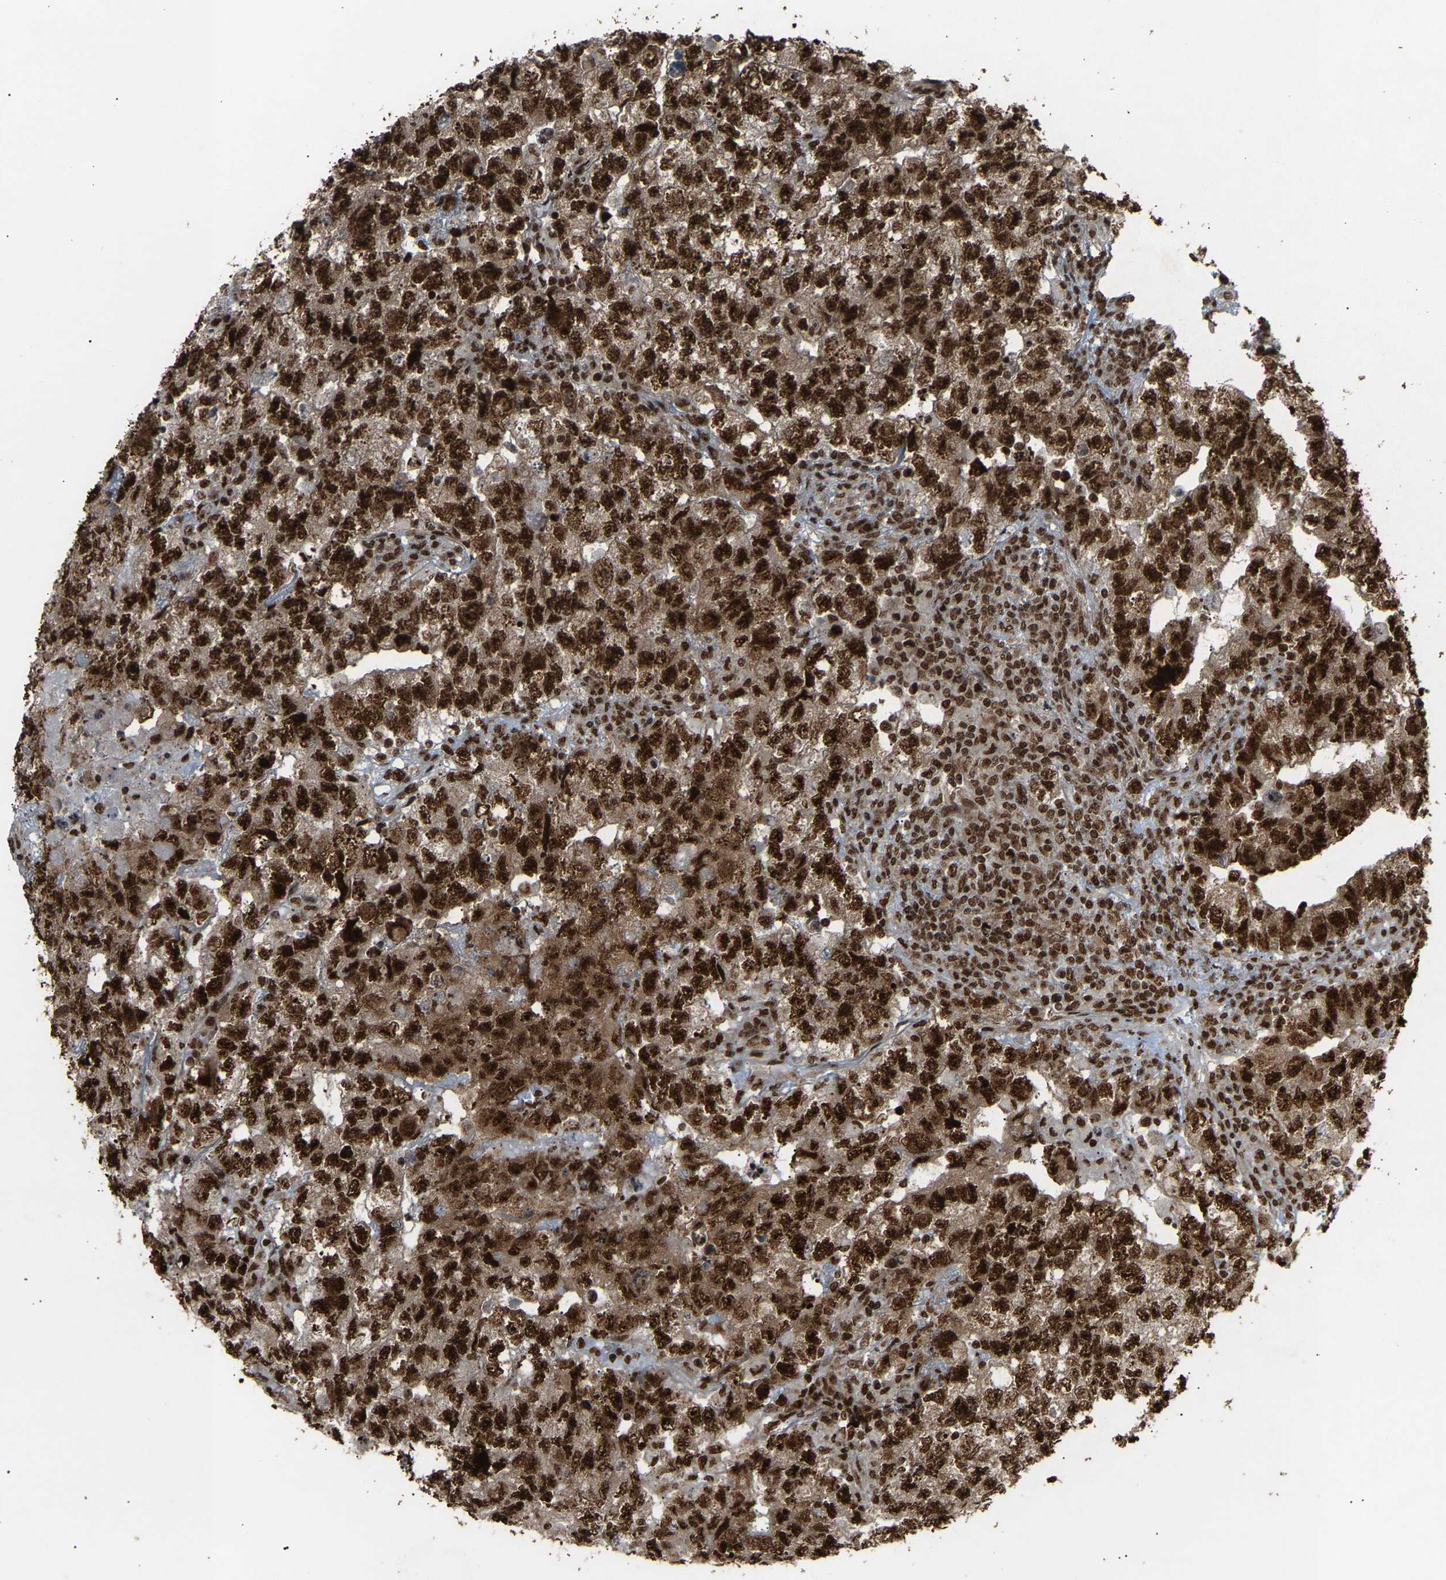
{"staining": {"intensity": "strong", "quantity": ">75%", "location": "nuclear"}, "tissue": "testis cancer", "cell_type": "Tumor cells", "image_type": "cancer", "snomed": [{"axis": "morphology", "description": "Carcinoma, Embryonal, NOS"}, {"axis": "topography", "description": "Testis"}], "caption": "Strong nuclear protein expression is seen in approximately >75% of tumor cells in testis cancer.", "gene": "ALYREF", "patient": {"sex": "male", "age": 36}}